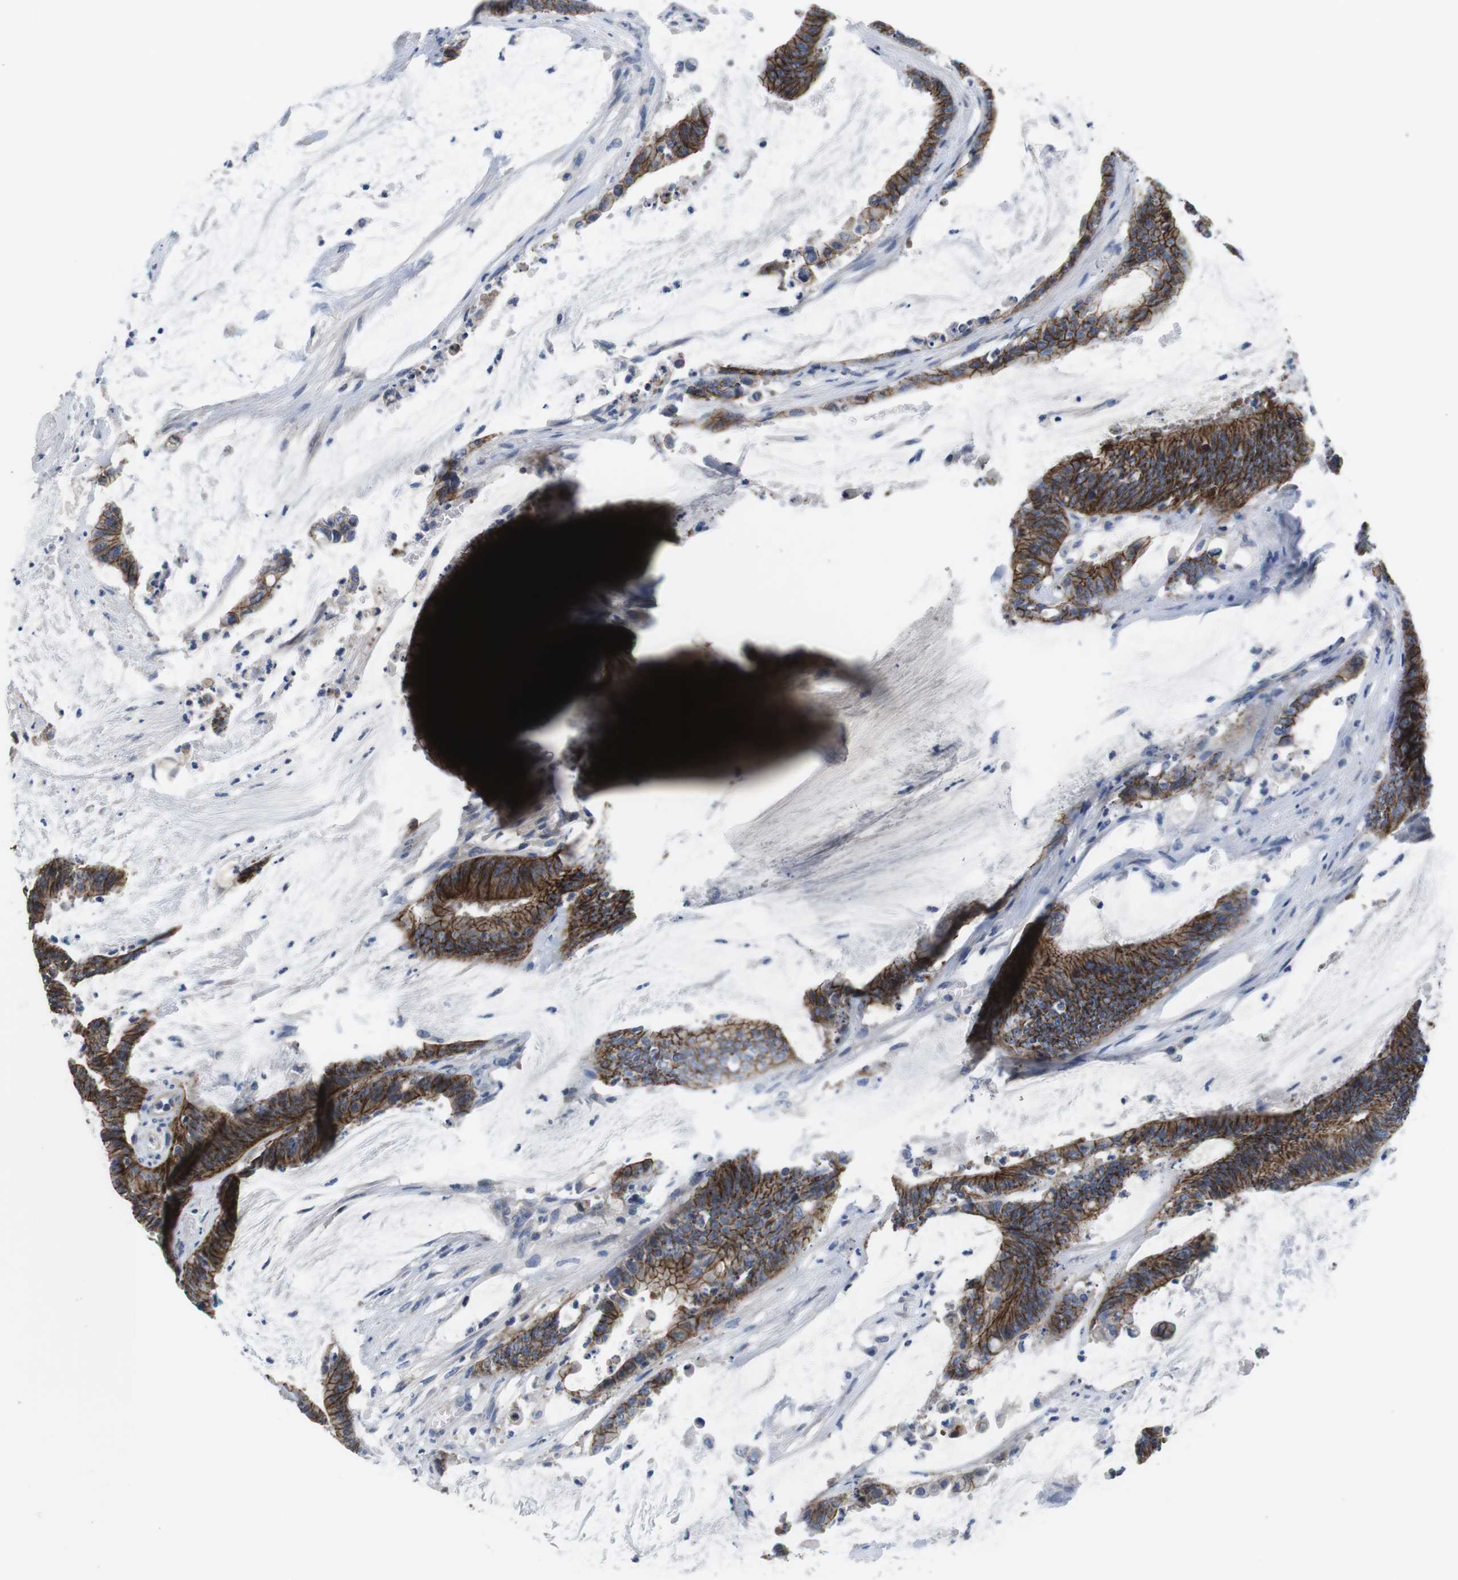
{"staining": {"intensity": "strong", "quantity": ">75%", "location": "cytoplasmic/membranous"}, "tissue": "colorectal cancer", "cell_type": "Tumor cells", "image_type": "cancer", "snomed": [{"axis": "morphology", "description": "Adenocarcinoma, NOS"}, {"axis": "topography", "description": "Rectum"}], "caption": "Immunohistochemical staining of human adenocarcinoma (colorectal) reveals high levels of strong cytoplasmic/membranous protein positivity in approximately >75% of tumor cells. The staining was performed using DAB (3,3'-diaminobenzidine) to visualize the protein expression in brown, while the nuclei were stained in blue with hematoxylin (Magnification: 20x).", "gene": "SCRIB", "patient": {"sex": "female", "age": 66}}